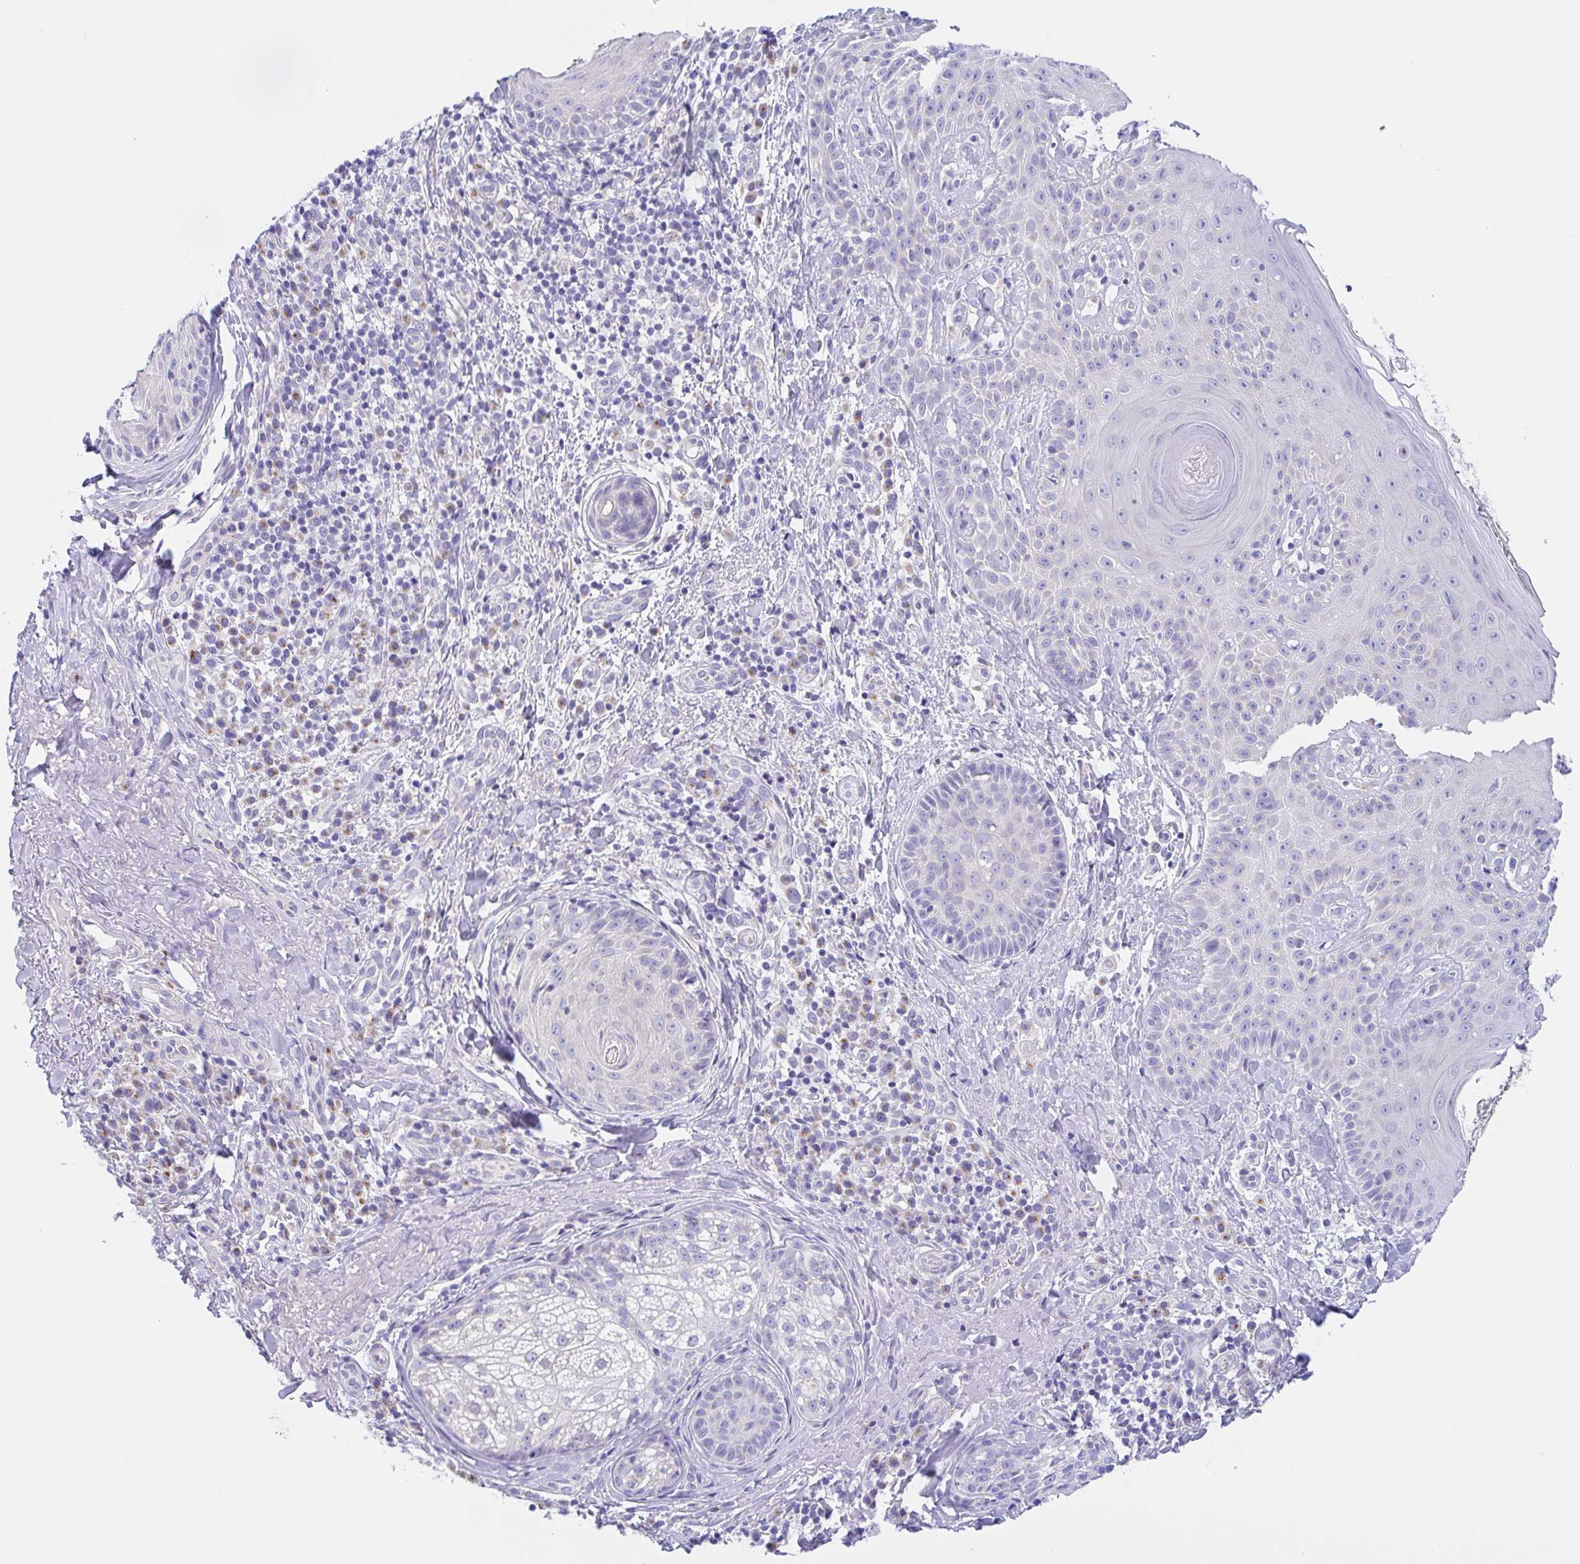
{"staining": {"intensity": "negative", "quantity": "none", "location": "none"}, "tissue": "skin cancer", "cell_type": "Tumor cells", "image_type": "cancer", "snomed": [{"axis": "morphology", "description": "Basal cell carcinoma"}, {"axis": "topography", "description": "Skin"}], "caption": "IHC of basal cell carcinoma (skin) exhibits no positivity in tumor cells.", "gene": "SCG3", "patient": {"sex": "male", "age": 65}}